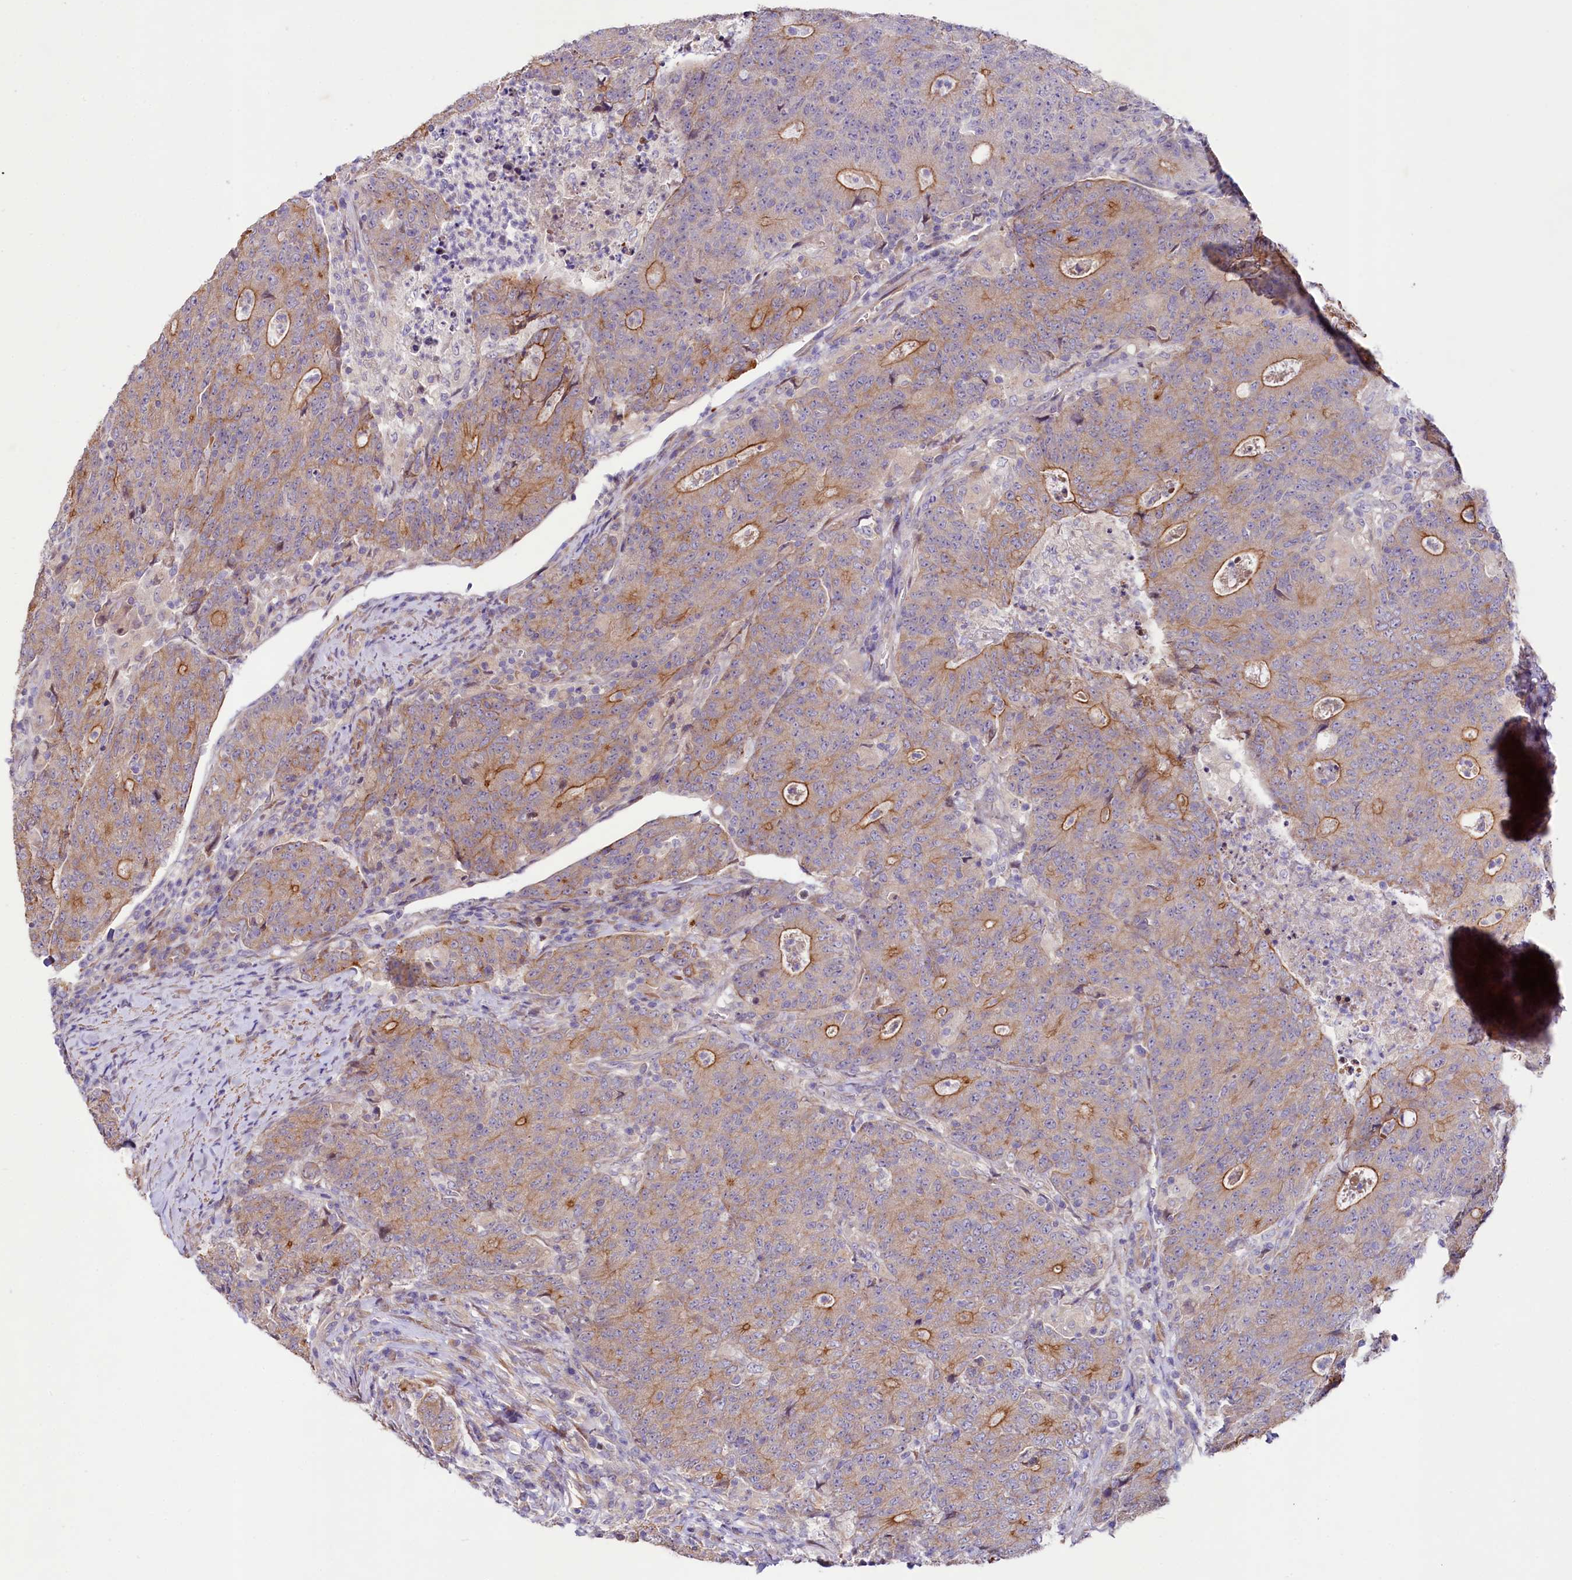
{"staining": {"intensity": "moderate", "quantity": "25%-75%", "location": "cytoplasmic/membranous"}, "tissue": "colorectal cancer", "cell_type": "Tumor cells", "image_type": "cancer", "snomed": [{"axis": "morphology", "description": "Adenocarcinoma, NOS"}, {"axis": "topography", "description": "Colon"}], "caption": "There is medium levels of moderate cytoplasmic/membranous positivity in tumor cells of colorectal cancer (adenocarcinoma), as demonstrated by immunohistochemical staining (brown color).", "gene": "VPS11", "patient": {"sex": "female", "age": 75}}